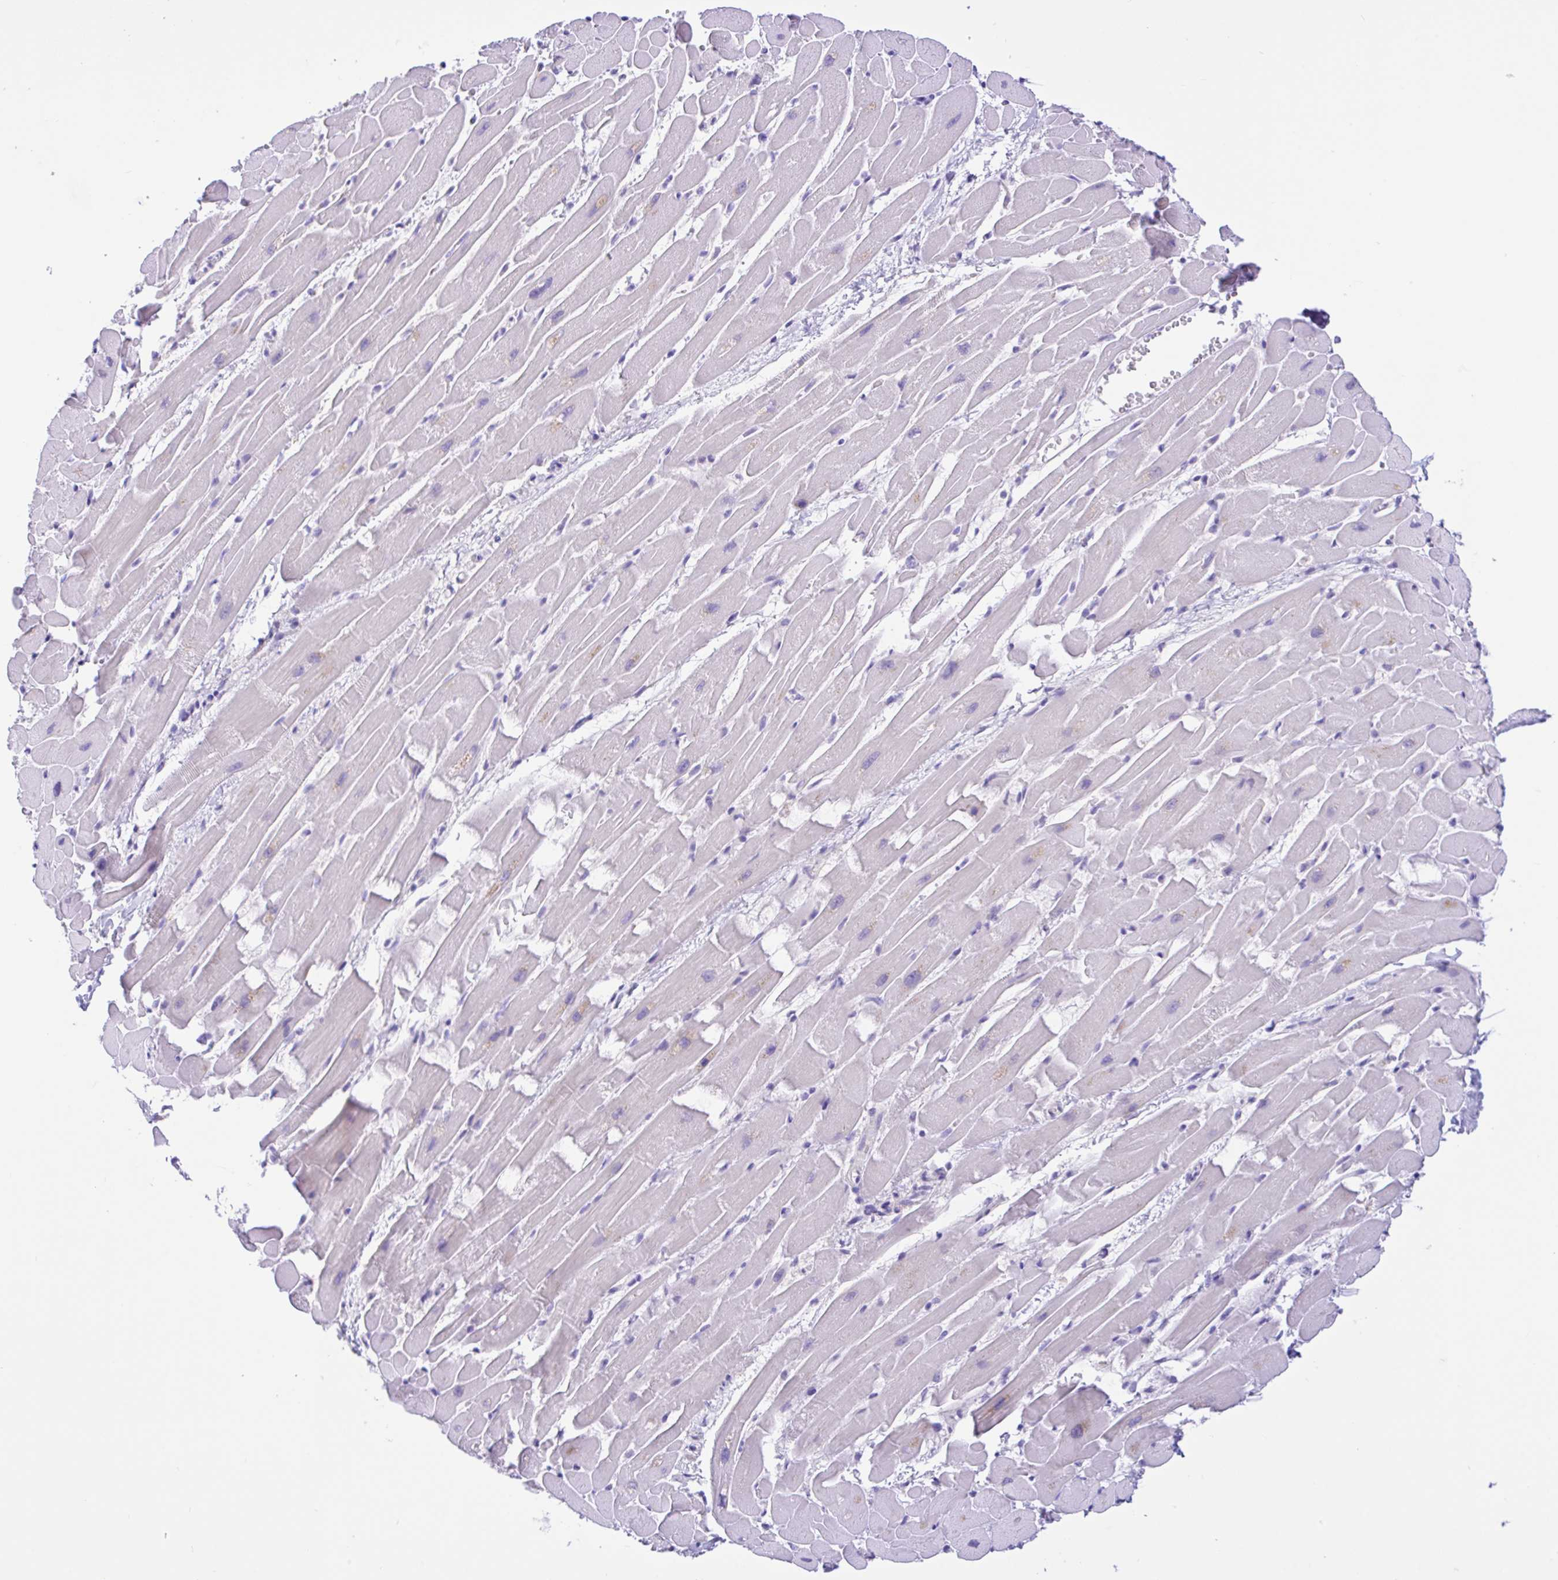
{"staining": {"intensity": "negative", "quantity": "none", "location": "none"}, "tissue": "heart muscle", "cell_type": "Cardiomyocytes", "image_type": "normal", "snomed": [{"axis": "morphology", "description": "Normal tissue, NOS"}, {"axis": "topography", "description": "Heart"}], "caption": "Micrograph shows no significant protein positivity in cardiomyocytes of unremarkable heart muscle. (DAB immunohistochemistry (IHC) with hematoxylin counter stain).", "gene": "ANO4", "patient": {"sex": "male", "age": 37}}